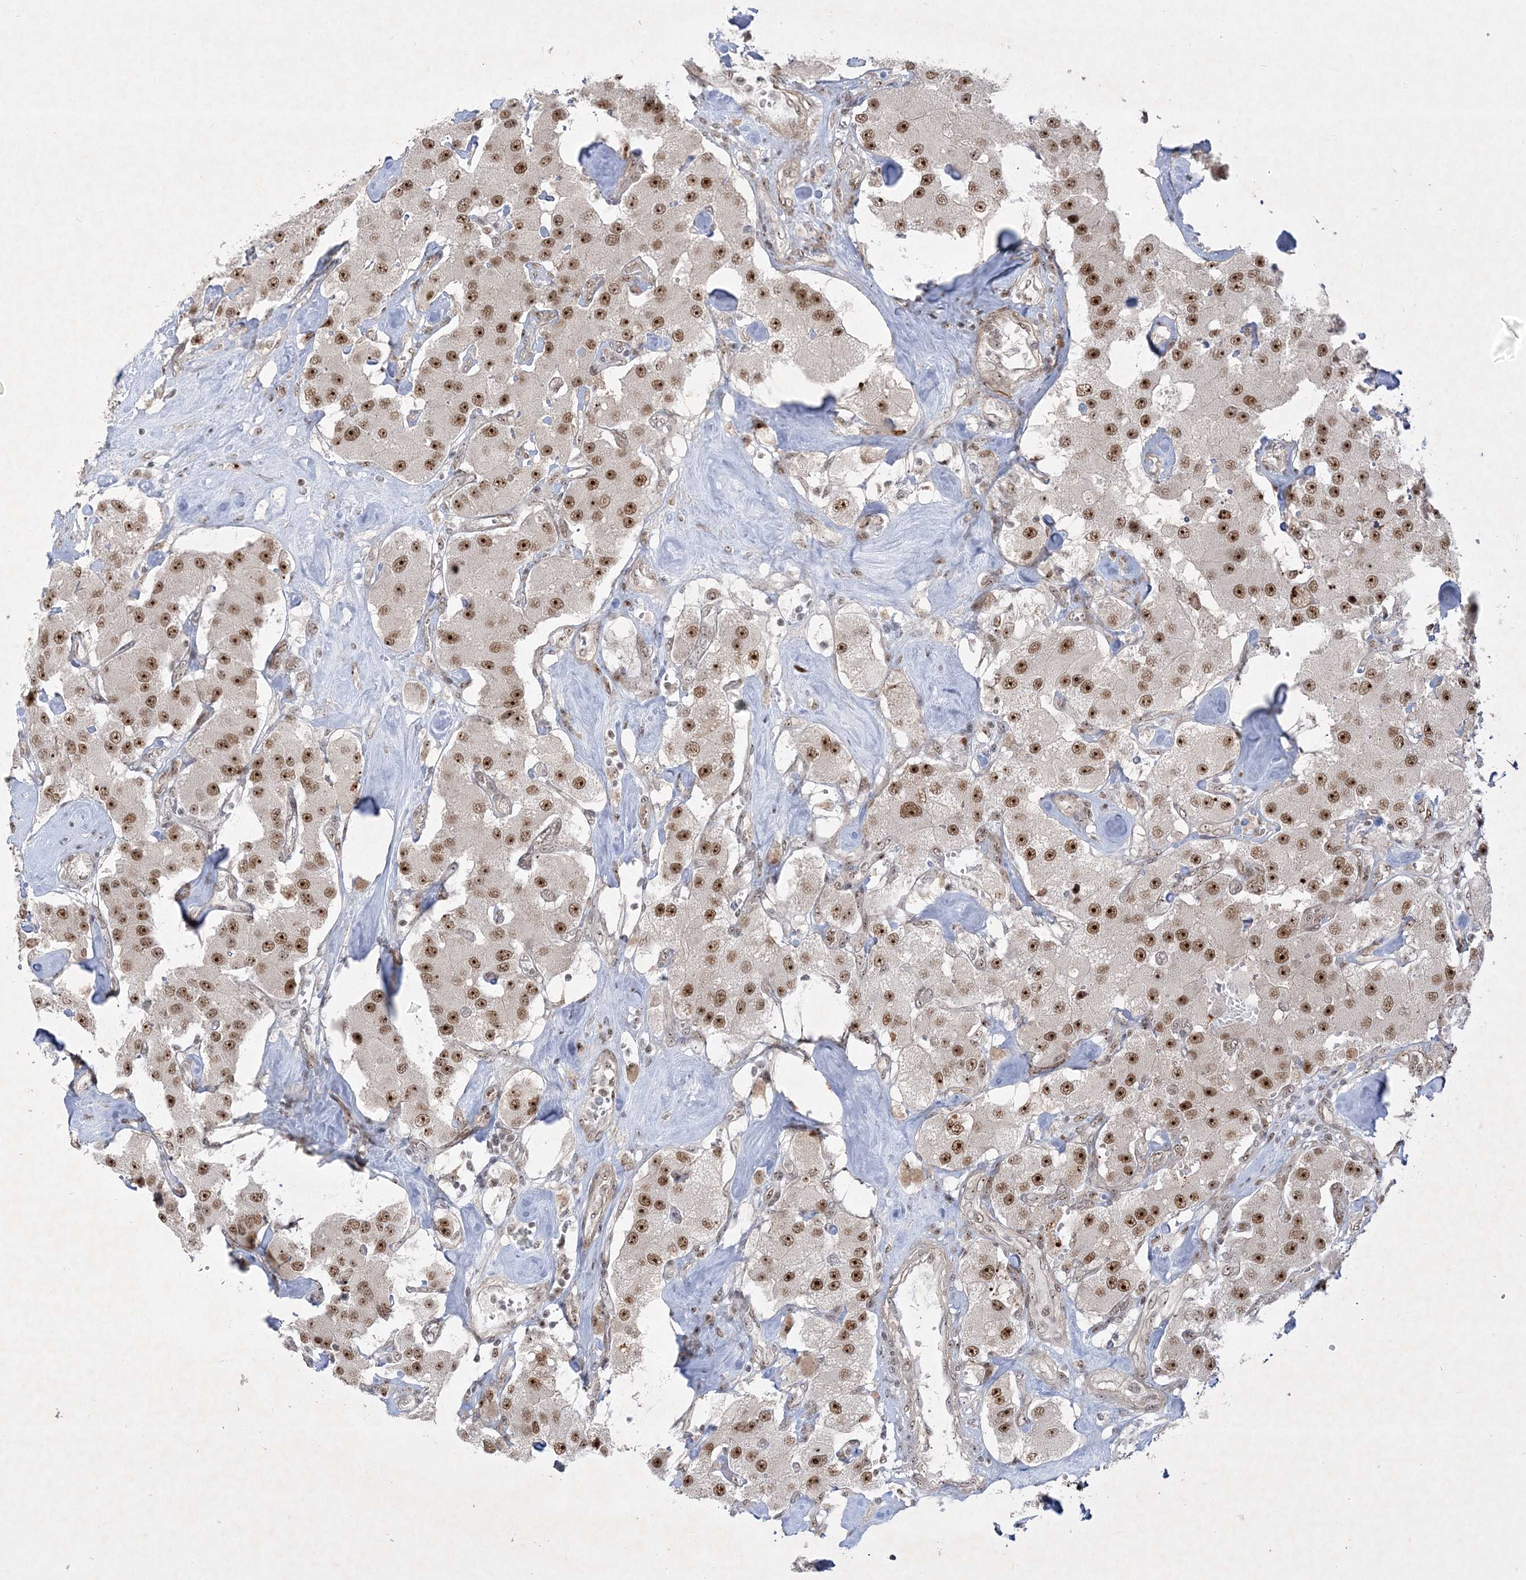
{"staining": {"intensity": "moderate", "quantity": ">75%", "location": "nuclear"}, "tissue": "carcinoid", "cell_type": "Tumor cells", "image_type": "cancer", "snomed": [{"axis": "morphology", "description": "Carcinoid, malignant, NOS"}, {"axis": "topography", "description": "Pancreas"}], "caption": "Protein analysis of carcinoid (malignant) tissue exhibits moderate nuclear positivity in approximately >75% of tumor cells.", "gene": "NPM3", "patient": {"sex": "male", "age": 41}}